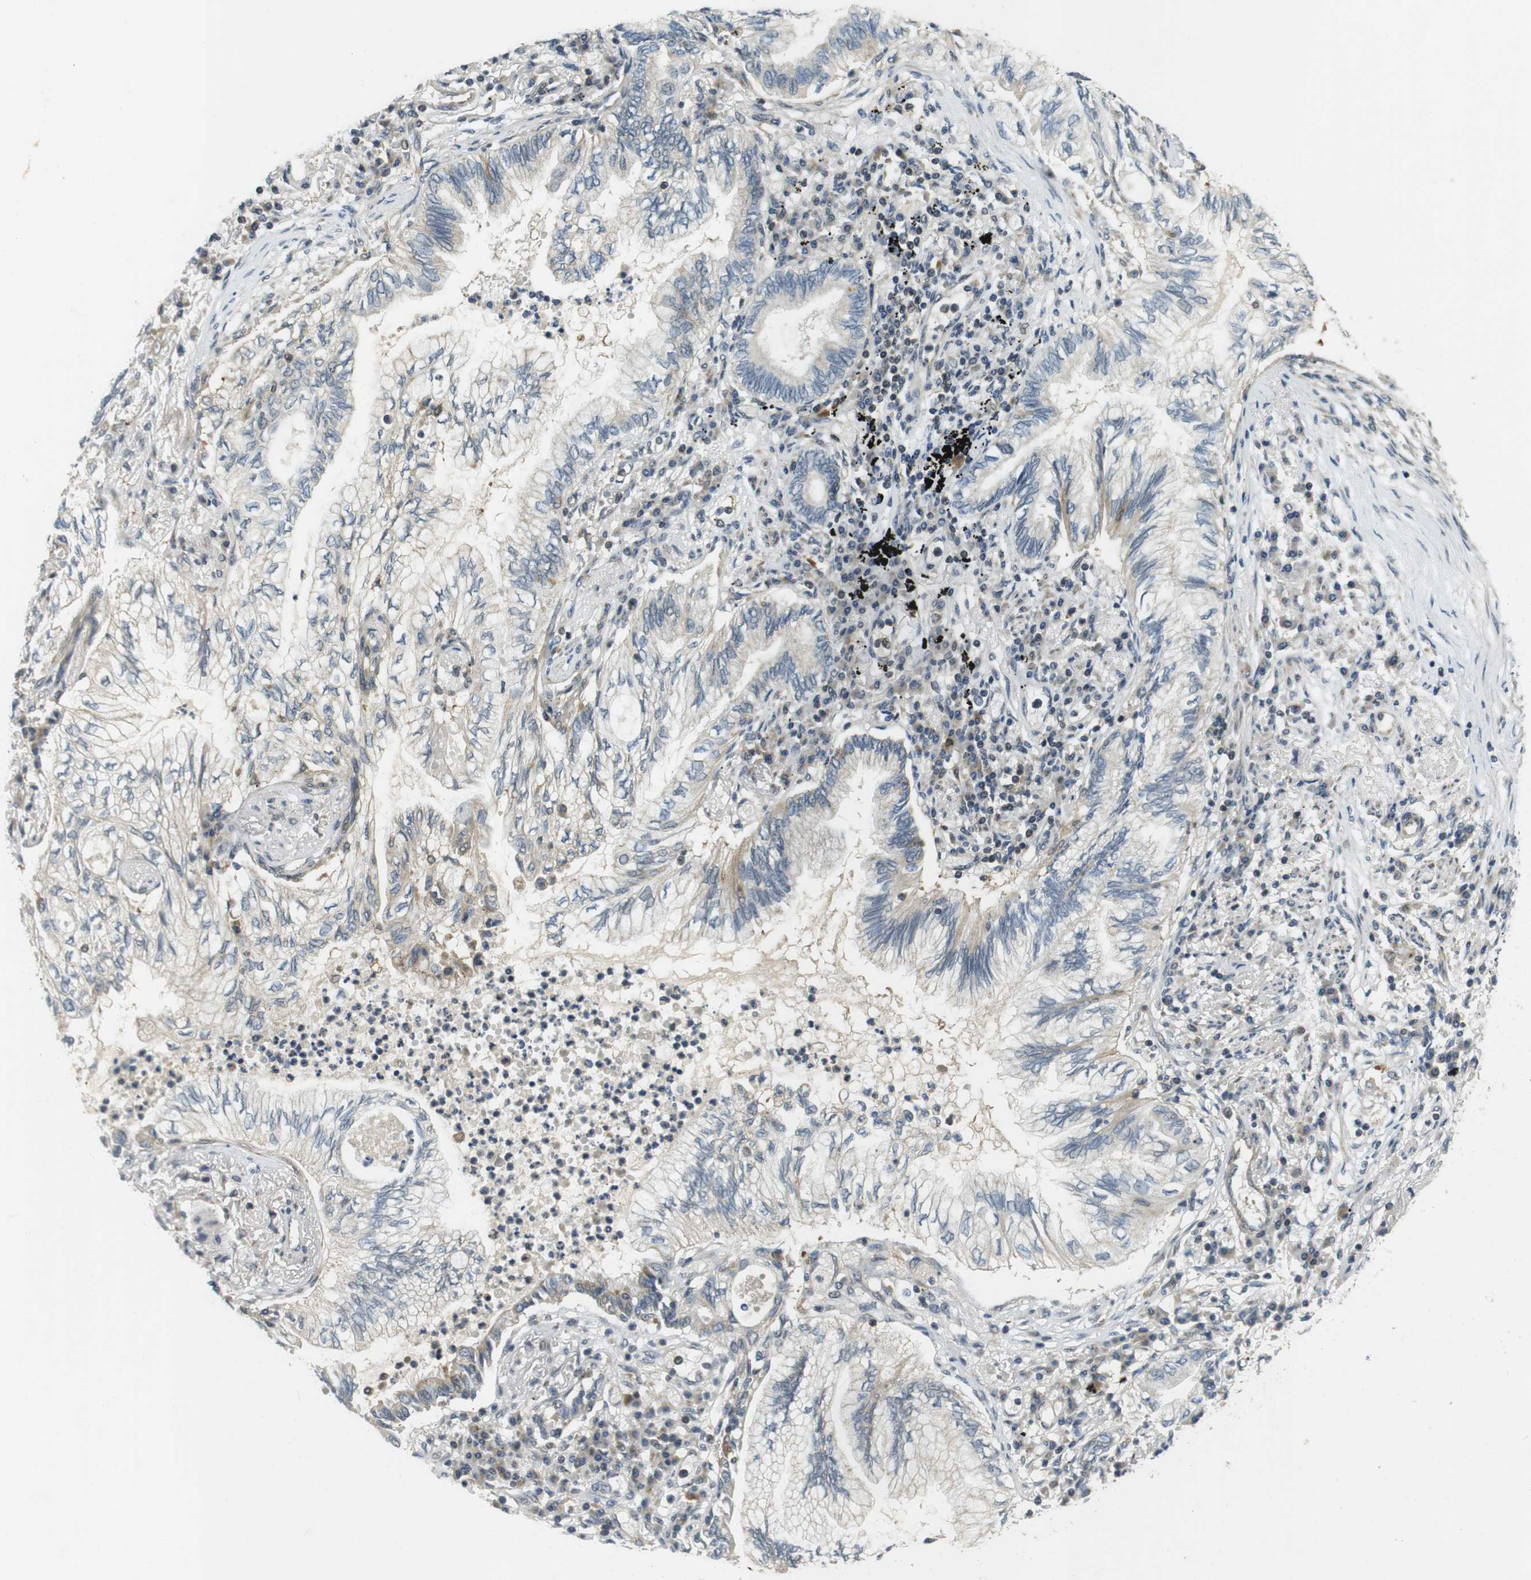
{"staining": {"intensity": "weak", "quantity": "<25%", "location": "cytoplasmic/membranous"}, "tissue": "lung cancer", "cell_type": "Tumor cells", "image_type": "cancer", "snomed": [{"axis": "morphology", "description": "Normal tissue, NOS"}, {"axis": "morphology", "description": "Adenocarcinoma, NOS"}, {"axis": "topography", "description": "Bronchus"}, {"axis": "topography", "description": "Lung"}], "caption": "IHC histopathology image of adenocarcinoma (lung) stained for a protein (brown), which displays no positivity in tumor cells. Brightfield microscopy of immunohistochemistry stained with DAB (brown) and hematoxylin (blue), captured at high magnification.", "gene": "BRD4", "patient": {"sex": "female", "age": 70}}